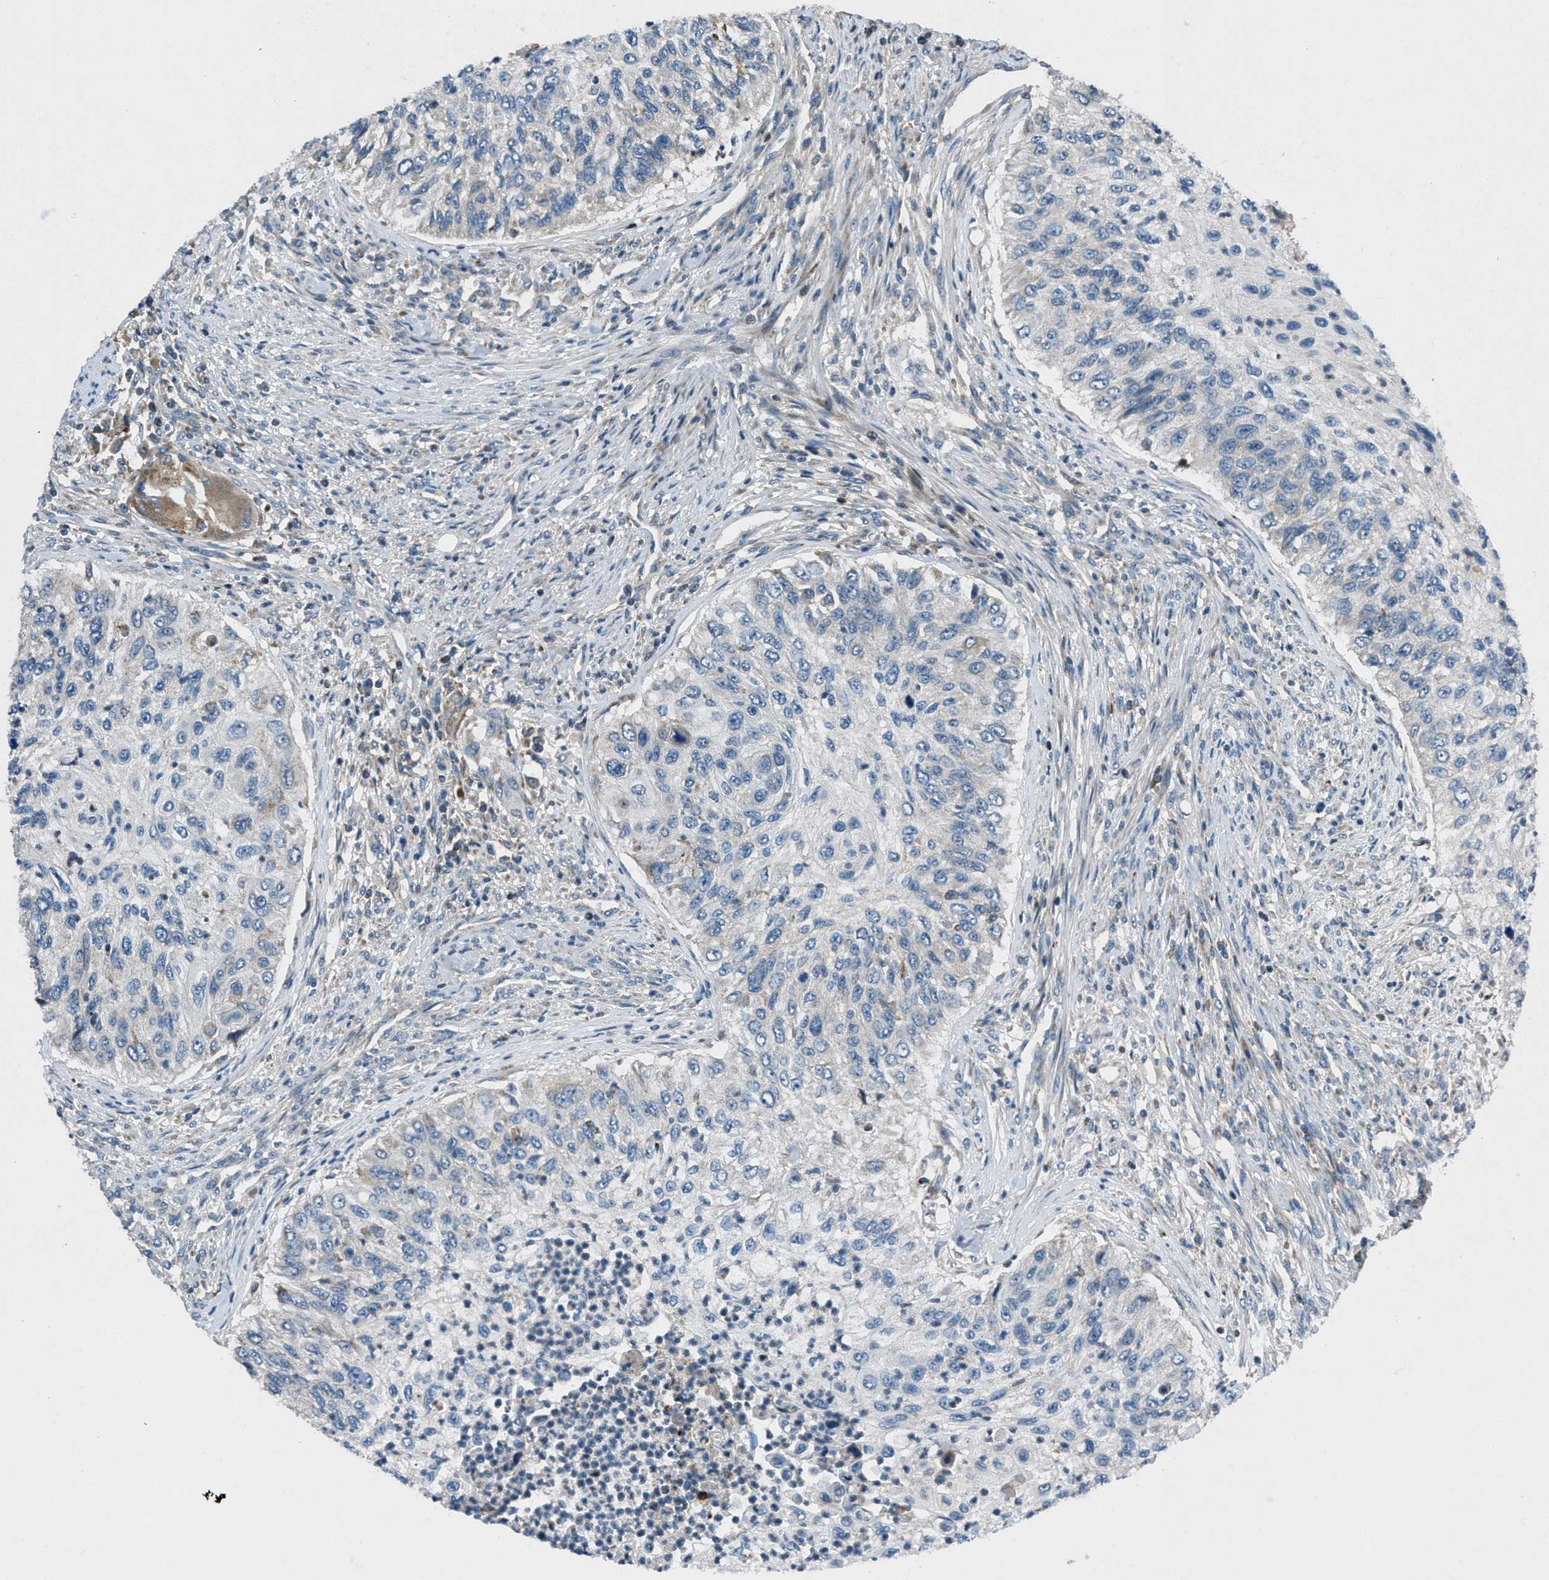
{"staining": {"intensity": "negative", "quantity": "none", "location": "none"}, "tissue": "urothelial cancer", "cell_type": "Tumor cells", "image_type": "cancer", "snomed": [{"axis": "morphology", "description": "Urothelial carcinoma, High grade"}, {"axis": "topography", "description": "Urinary bladder"}], "caption": "Histopathology image shows no protein expression in tumor cells of urothelial carcinoma (high-grade) tissue. (Brightfield microscopy of DAB immunohistochemistry (IHC) at high magnification).", "gene": "CLEC2D", "patient": {"sex": "female", "age": 60}}